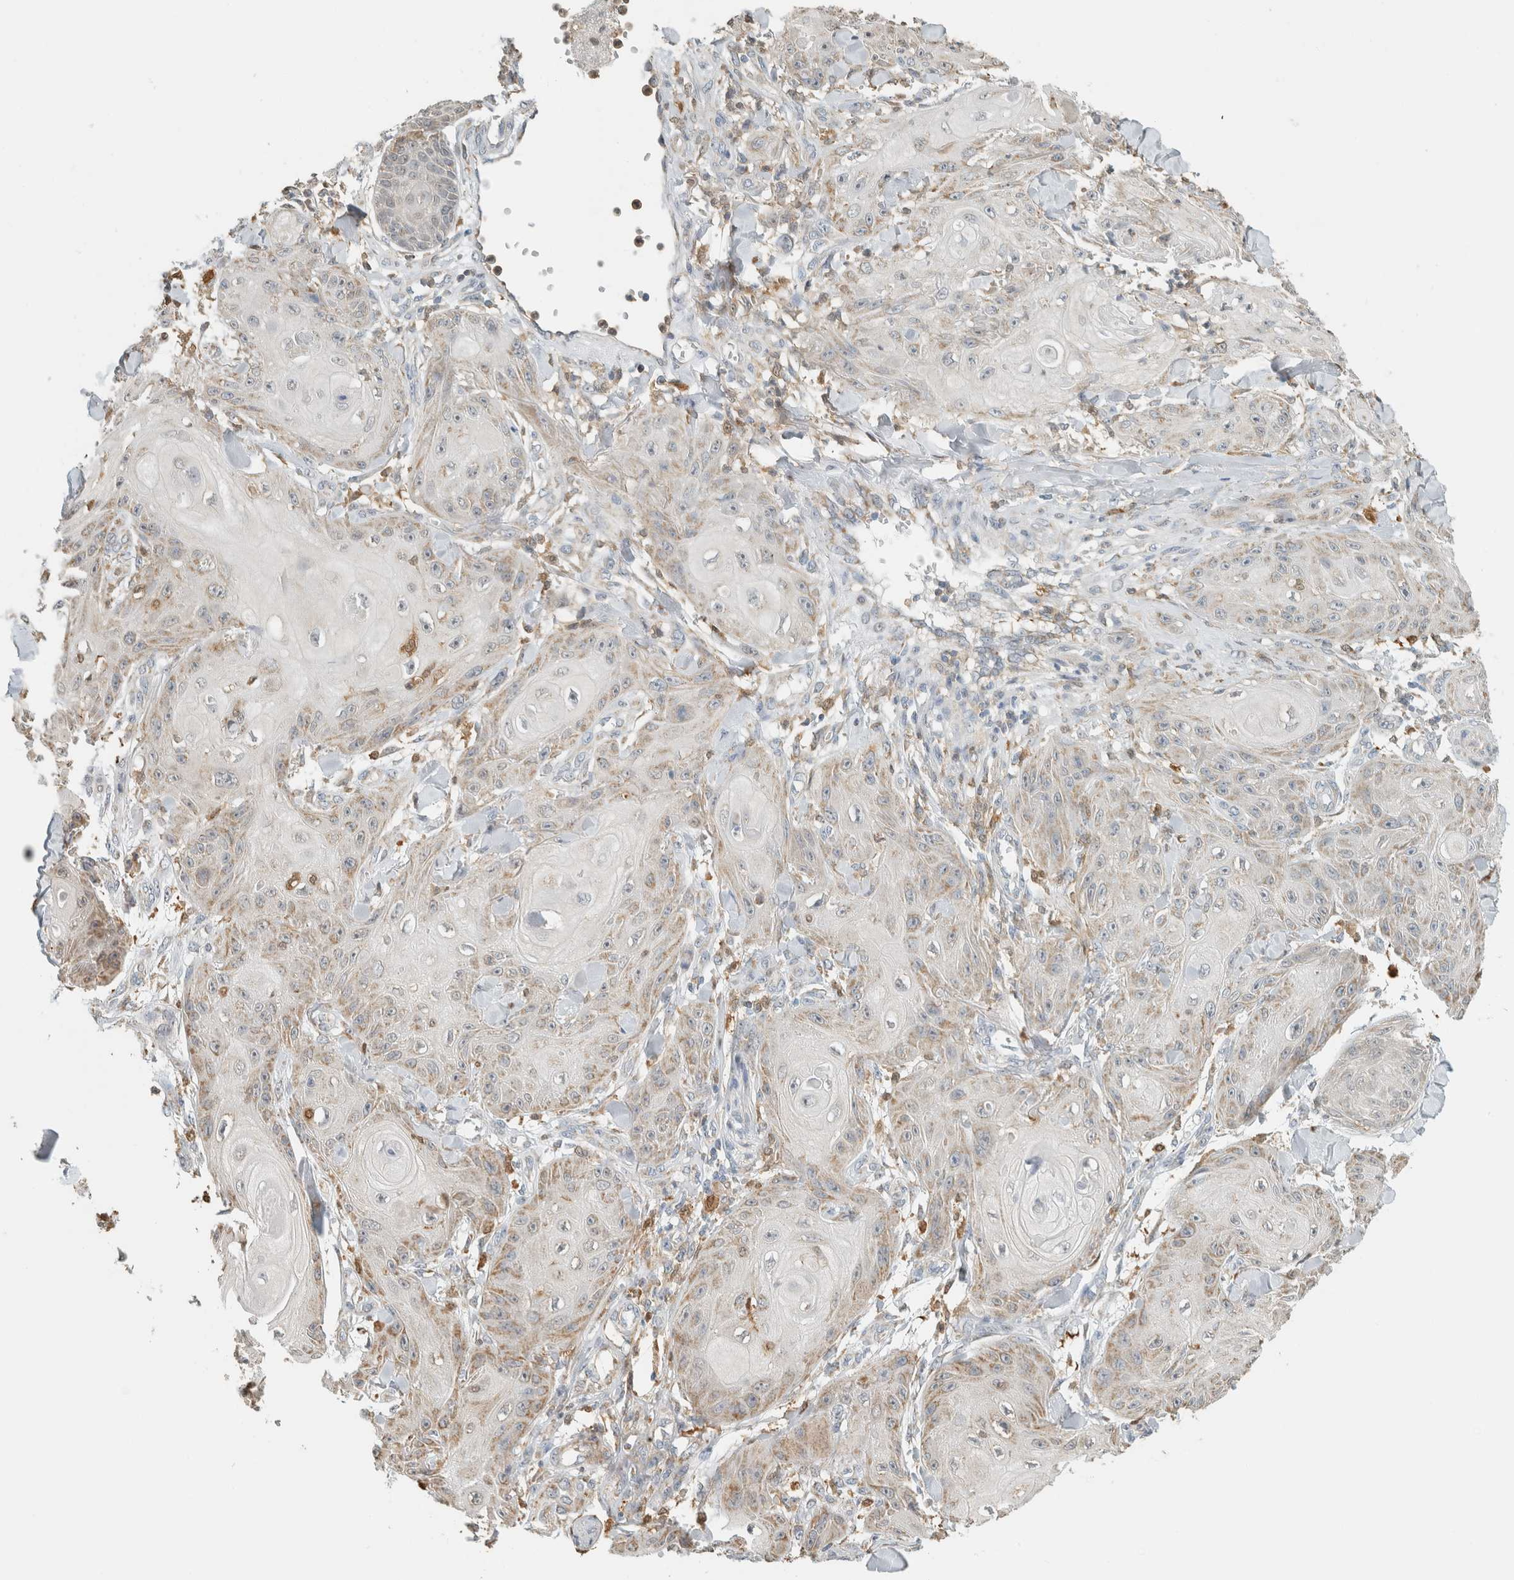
{"staining": {"intensity": "weak", "quantity": "25%-75%", "location": "cytoplasmic/membranous"}, "tissue": "skin cancer", "cell_type": "Tumor cells", "image_type": "cancer", "snomed": [{"axis": "morphology", "description": "Squamous cell carcinoma, NOS"}, {"axis": "topography", "description": "Skin"}], "caption": "Skin cancer (squamous cell carcinoma) stained with a protein marker exhibits weak staining in tumor cells.", "gene": "CAPG", "patient": {"sex": "male", "age": 74}}